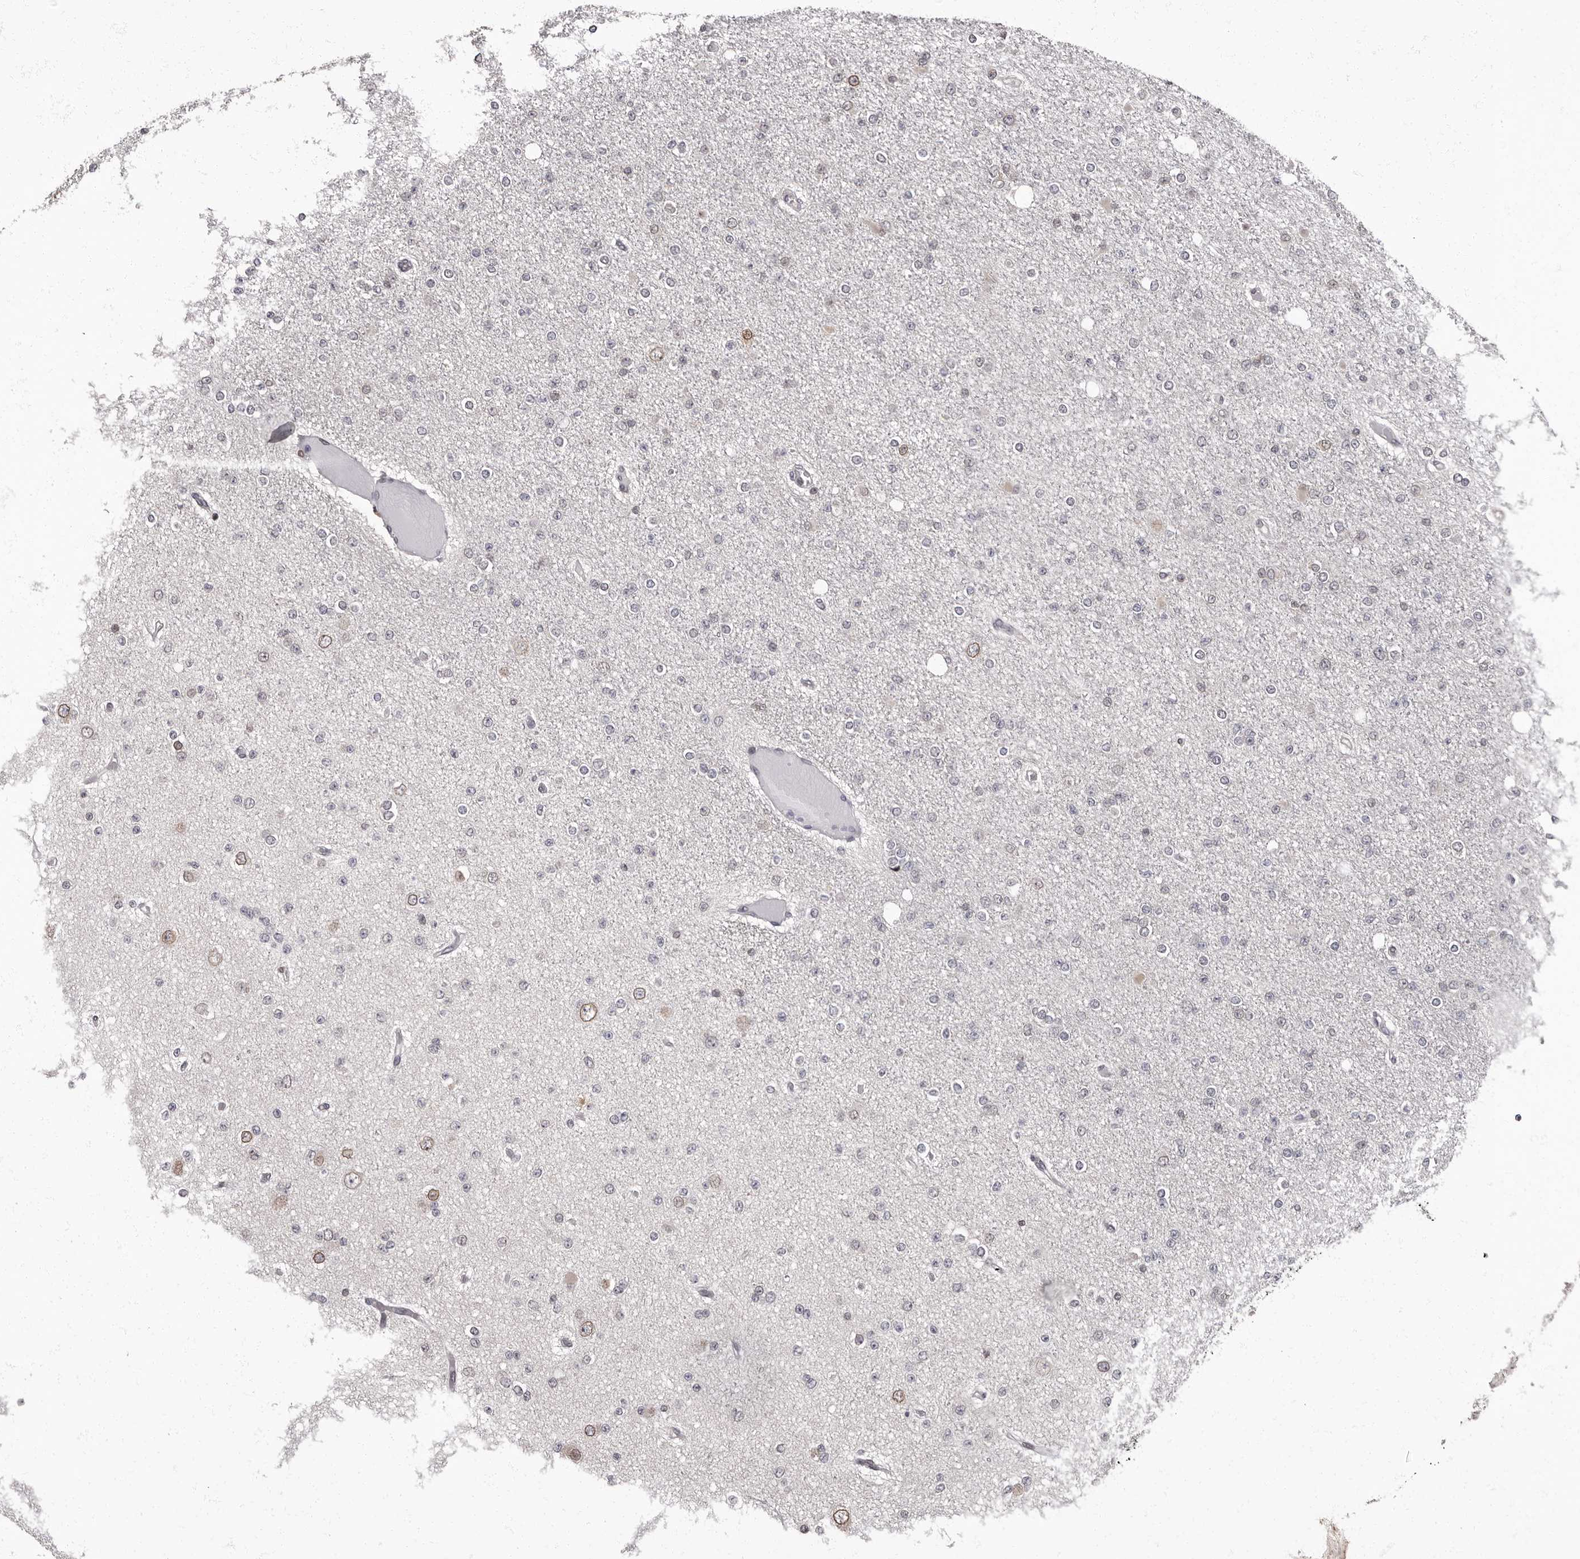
{"staining": {"intensity": "negative", "quantity": "none", "location": "none"}, "tissue": "glioma", "cell_type": "Tumor cells", "image_type": "cancer", "snomed": [{"axis": "morphology", "description": "Glioma, malignant, Low grade"}, {"axis": "topography", "description": "Brain"}], "caption": "This is a micrograph of IHC staining of malignant glioma (low-grade), which shows no positivity in tumor cells.", "gene": "C1orf50", "patient": {"sex": "female", "age": 22}}